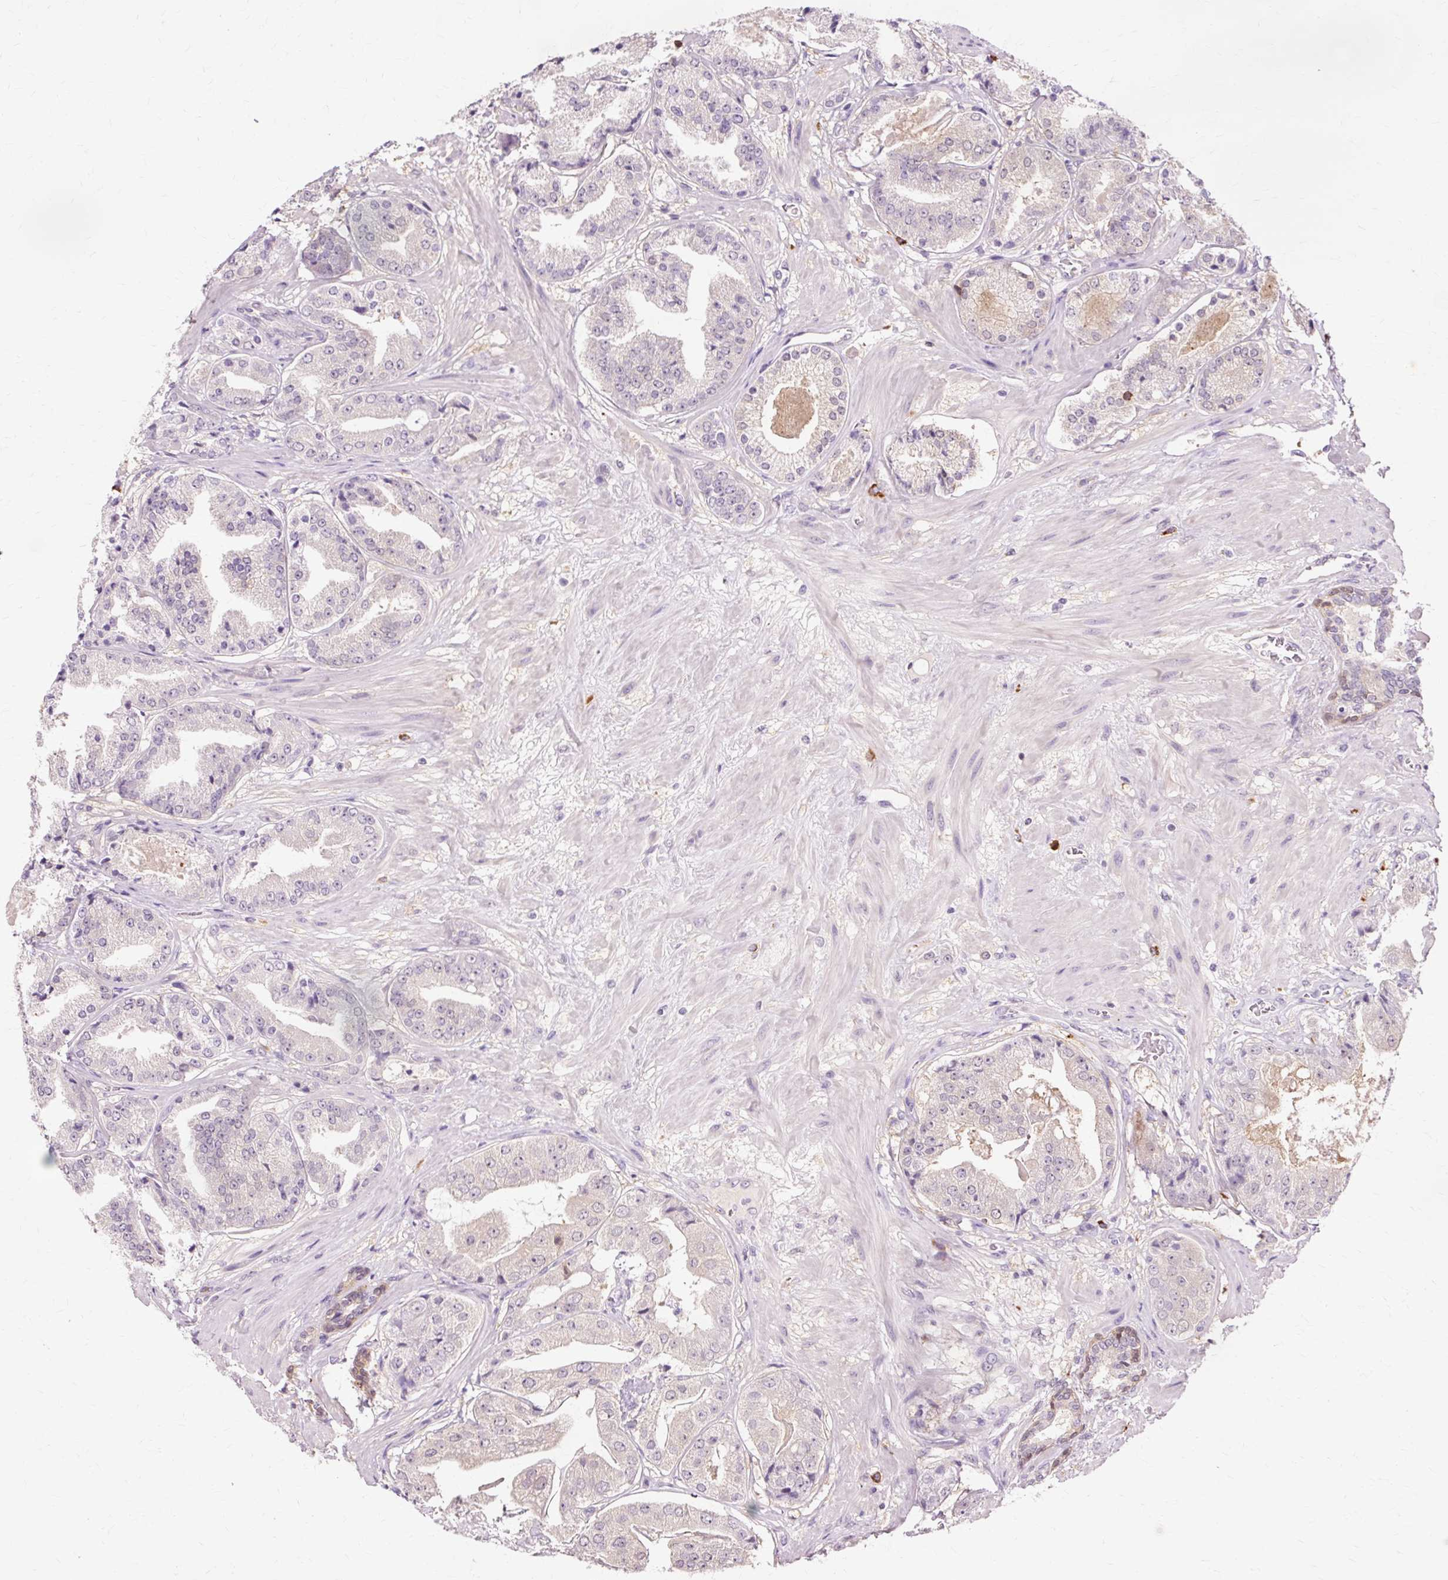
{"staining": {"intensity": "negative", "quantity": "none", "location": "none"}, "tissue": "prostate cancer", "cell_type": "Tumor cells", "image_type": "cancer", "snomed": [{"axis": "morphology", "description": "Adenocarcinoma, High grade"}, {"axis": "topography", "description": "Prostate"}], "caption": "Prostate cancer (high-grade adenocarcinoma) stained for a protein using IHC displays no staining tumor cells.", "gene": "VN1R2", "patient": {"sex": "male", "age": 63}}